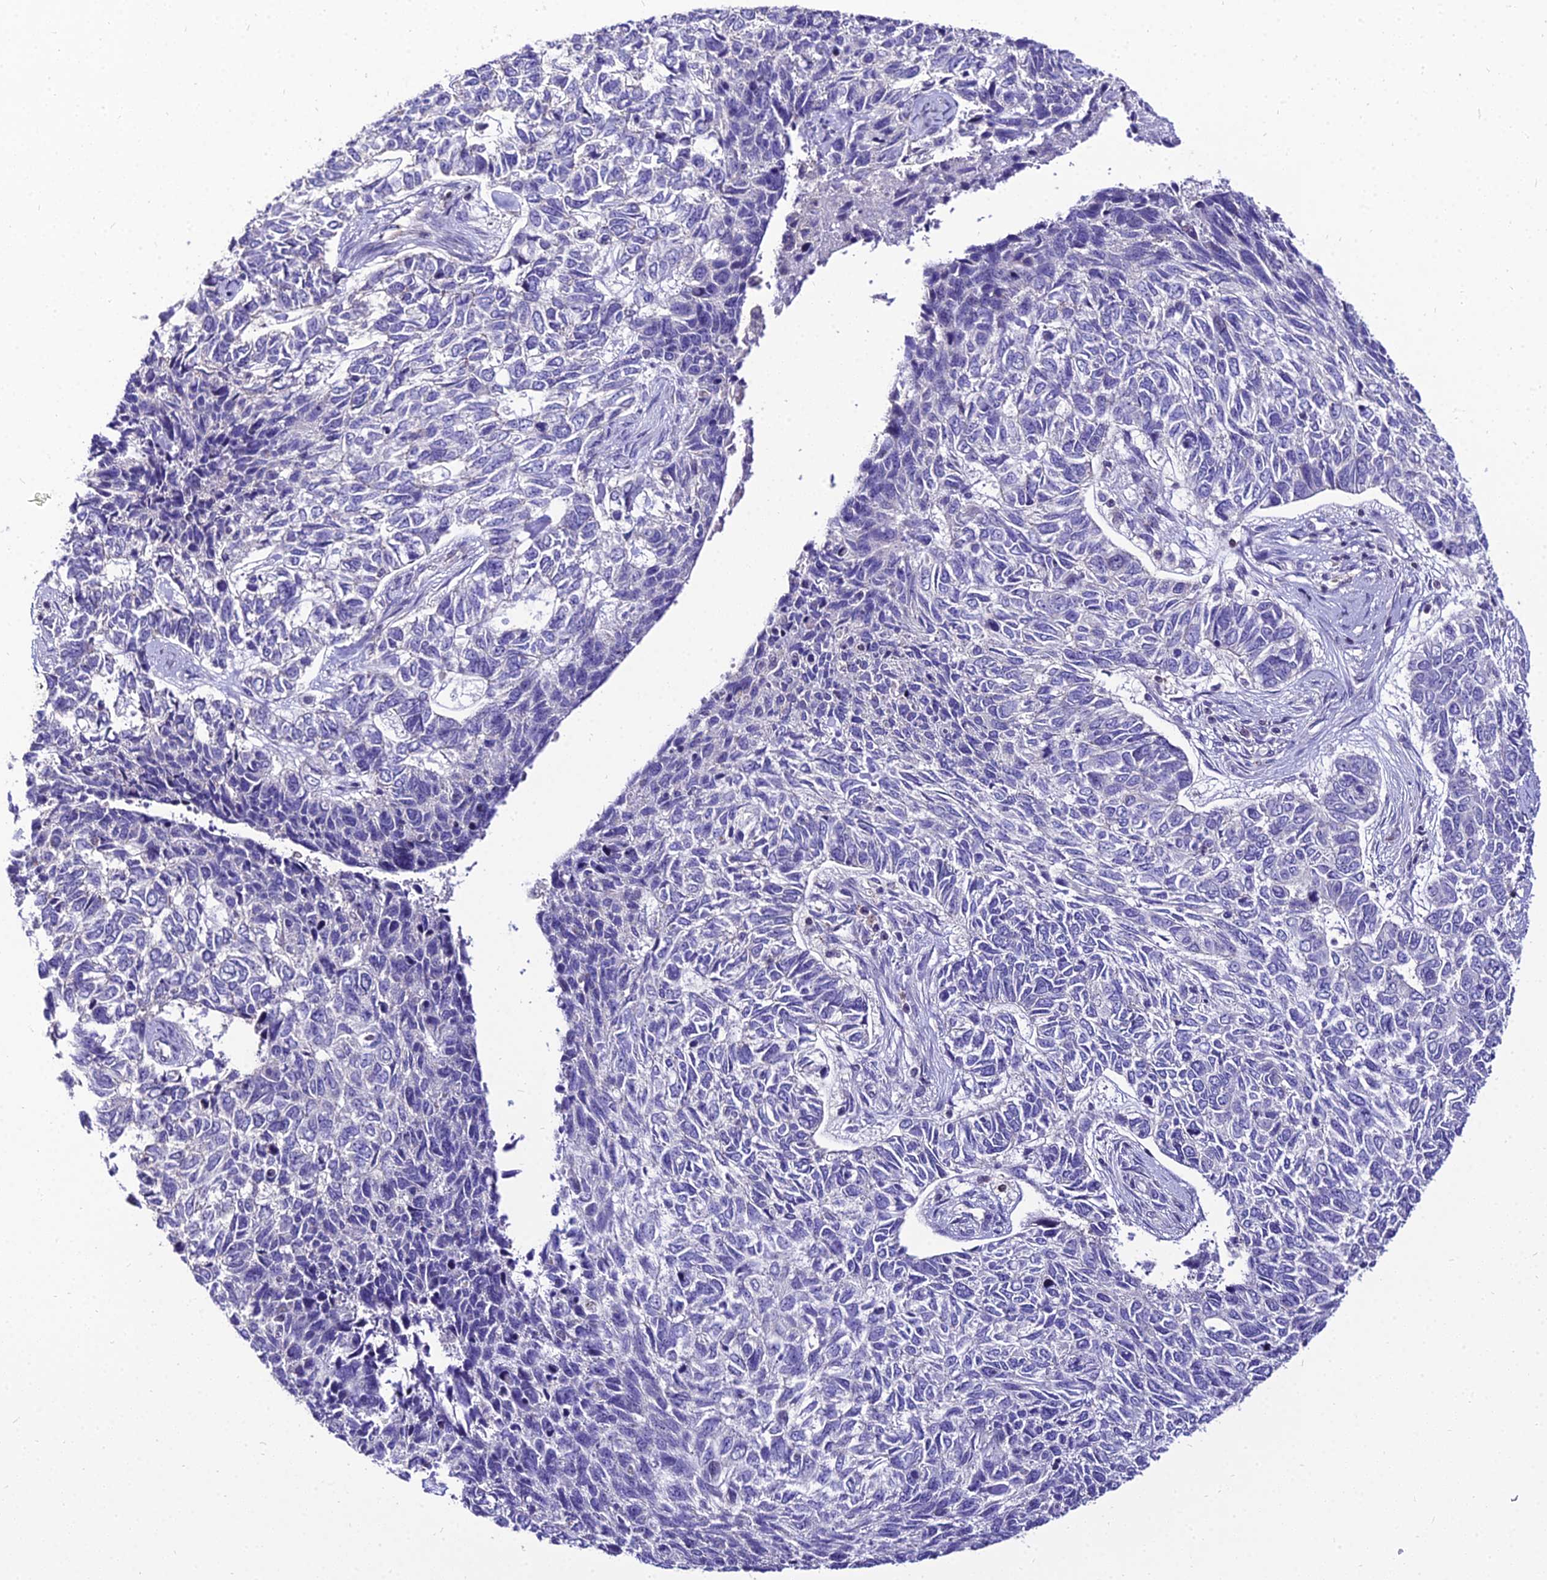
{"staining": {"intensity": "negative", "quantity": "none", "location": "none"}, "tissue": "skin cancer", "cell_type": "Tumor cells", "image_type": "cancer", "snomed": [{"axis": "morphology", "description": "Basal cell carcinoma"}, {"axis": "topography", "description": "Skin"}], "caption": "Tumor cells show no significant positivity in basal cell carcinoma (skin).", "gene": "SHQ1", "patient": {"sex": "female", "age": 65}}